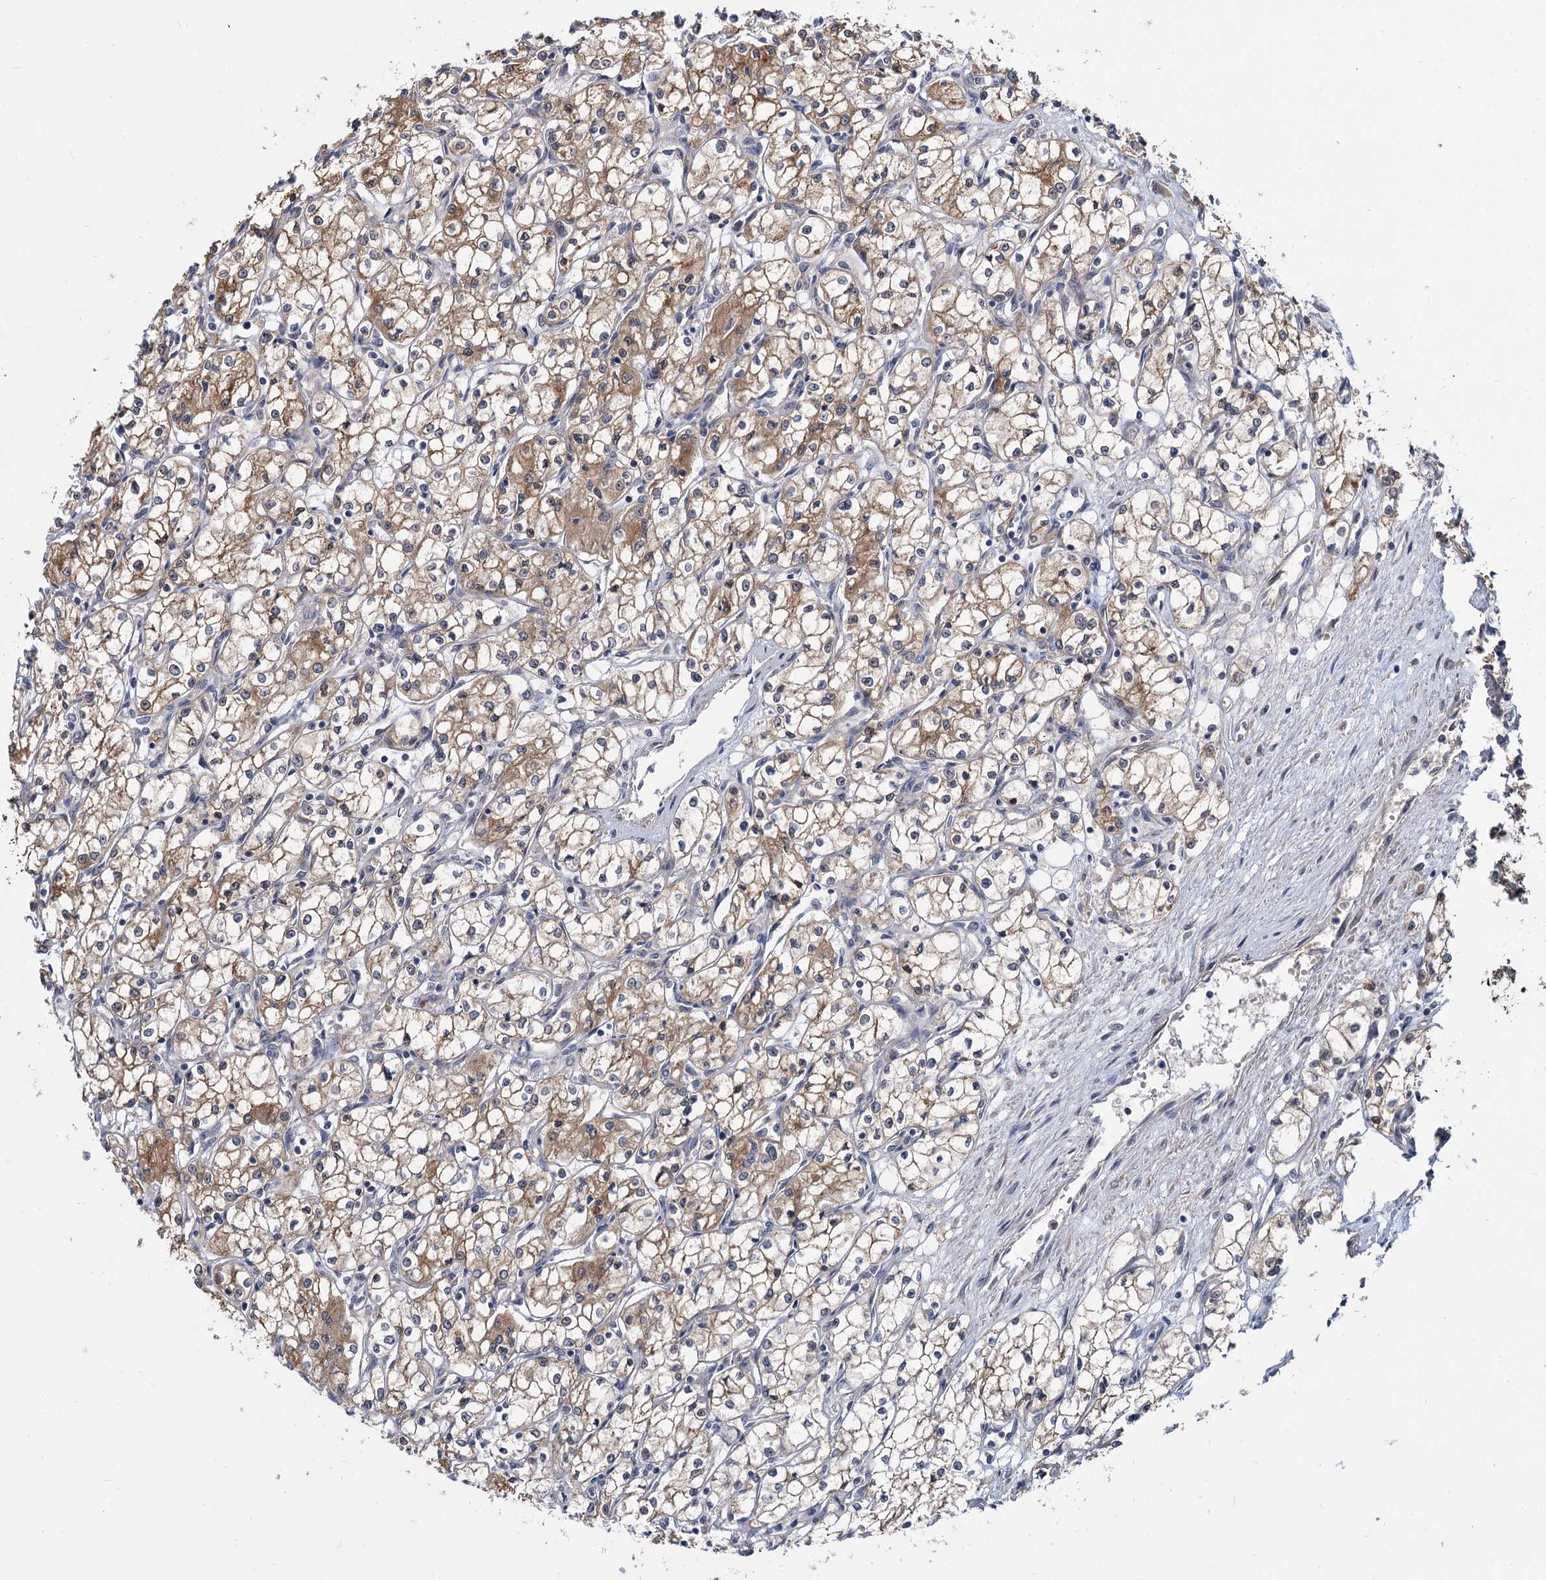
{"staining": {"intensity": "moderate", "quantity": "25%-75%", "location": "cytoplasmic/membranous"}, "tissue": "renal cancer", "cell_type": "Tumor cells", "image_type": "cancer", "snomed": [{"axis": "morphology", "description": "Adenocarcinoma, NOS"}, {"axis": "topography", "description": "Kidney"}], "caption": "IHC of renal cancer demonstrates medium levels of moderate cytoplasmic/membranous positivity in about 25%-75% of tumor cells.", "gene": "SNX15", "patient": {"sex": "male", "age": 59}}